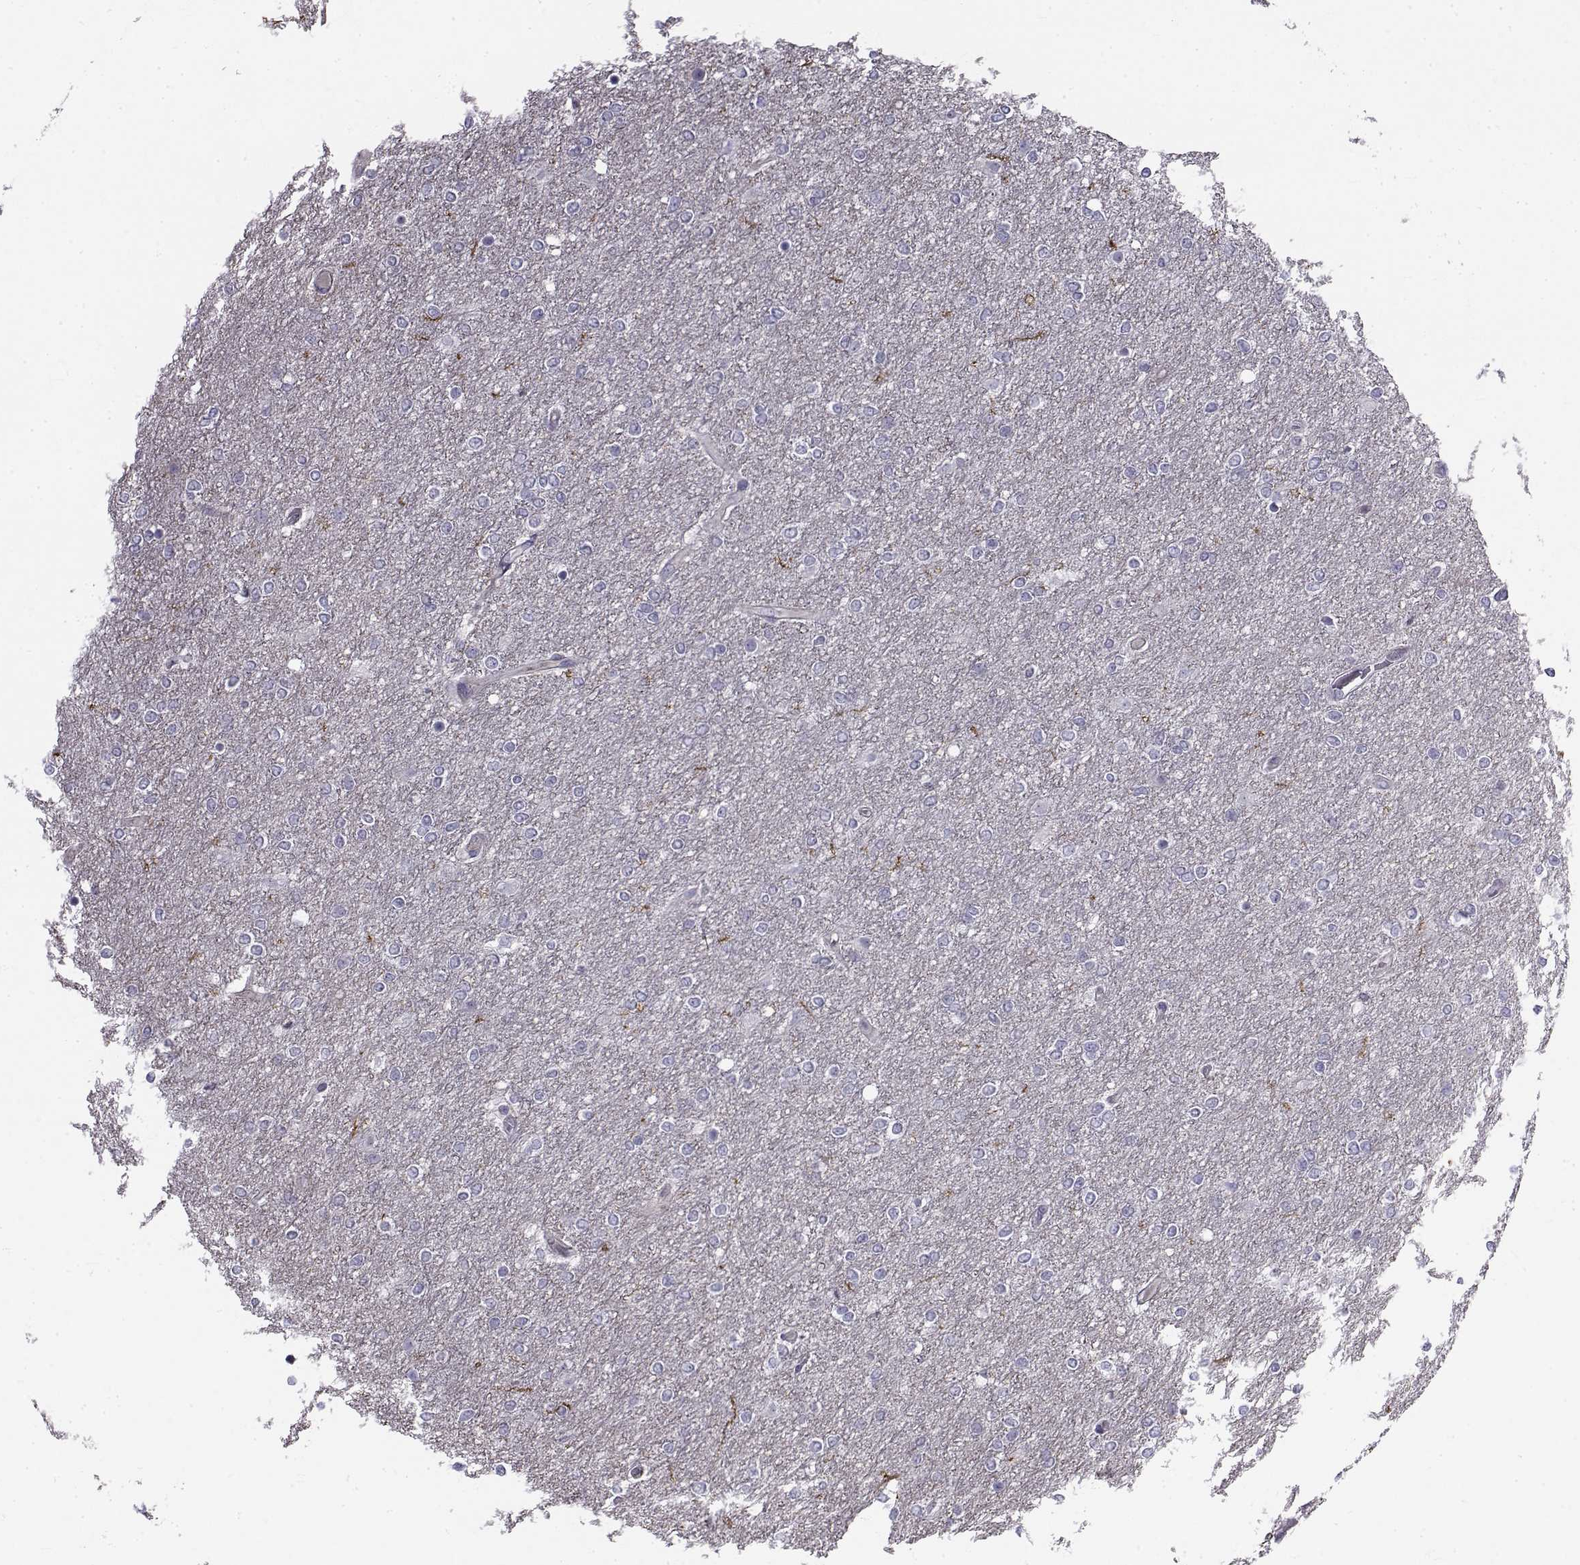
{"staining": {"intensity": "negative", "quantity": "none", "location": "none"}, "tissue": "glioma", "cell_type": "Tumor cells", "image_type": "cancer", "snomed": [{"axis": "morphology", "description": "Glioma, malignant, High grade"}, {"axis": "topography", "description": "Brain"}], "caption": "Immunohistochemistry micrograph of glioma stained for a protein (brown), which reveals no expression in tumor cells.", "gene": "LRRC27", "patient": {"sex": "female", "age": 61}}